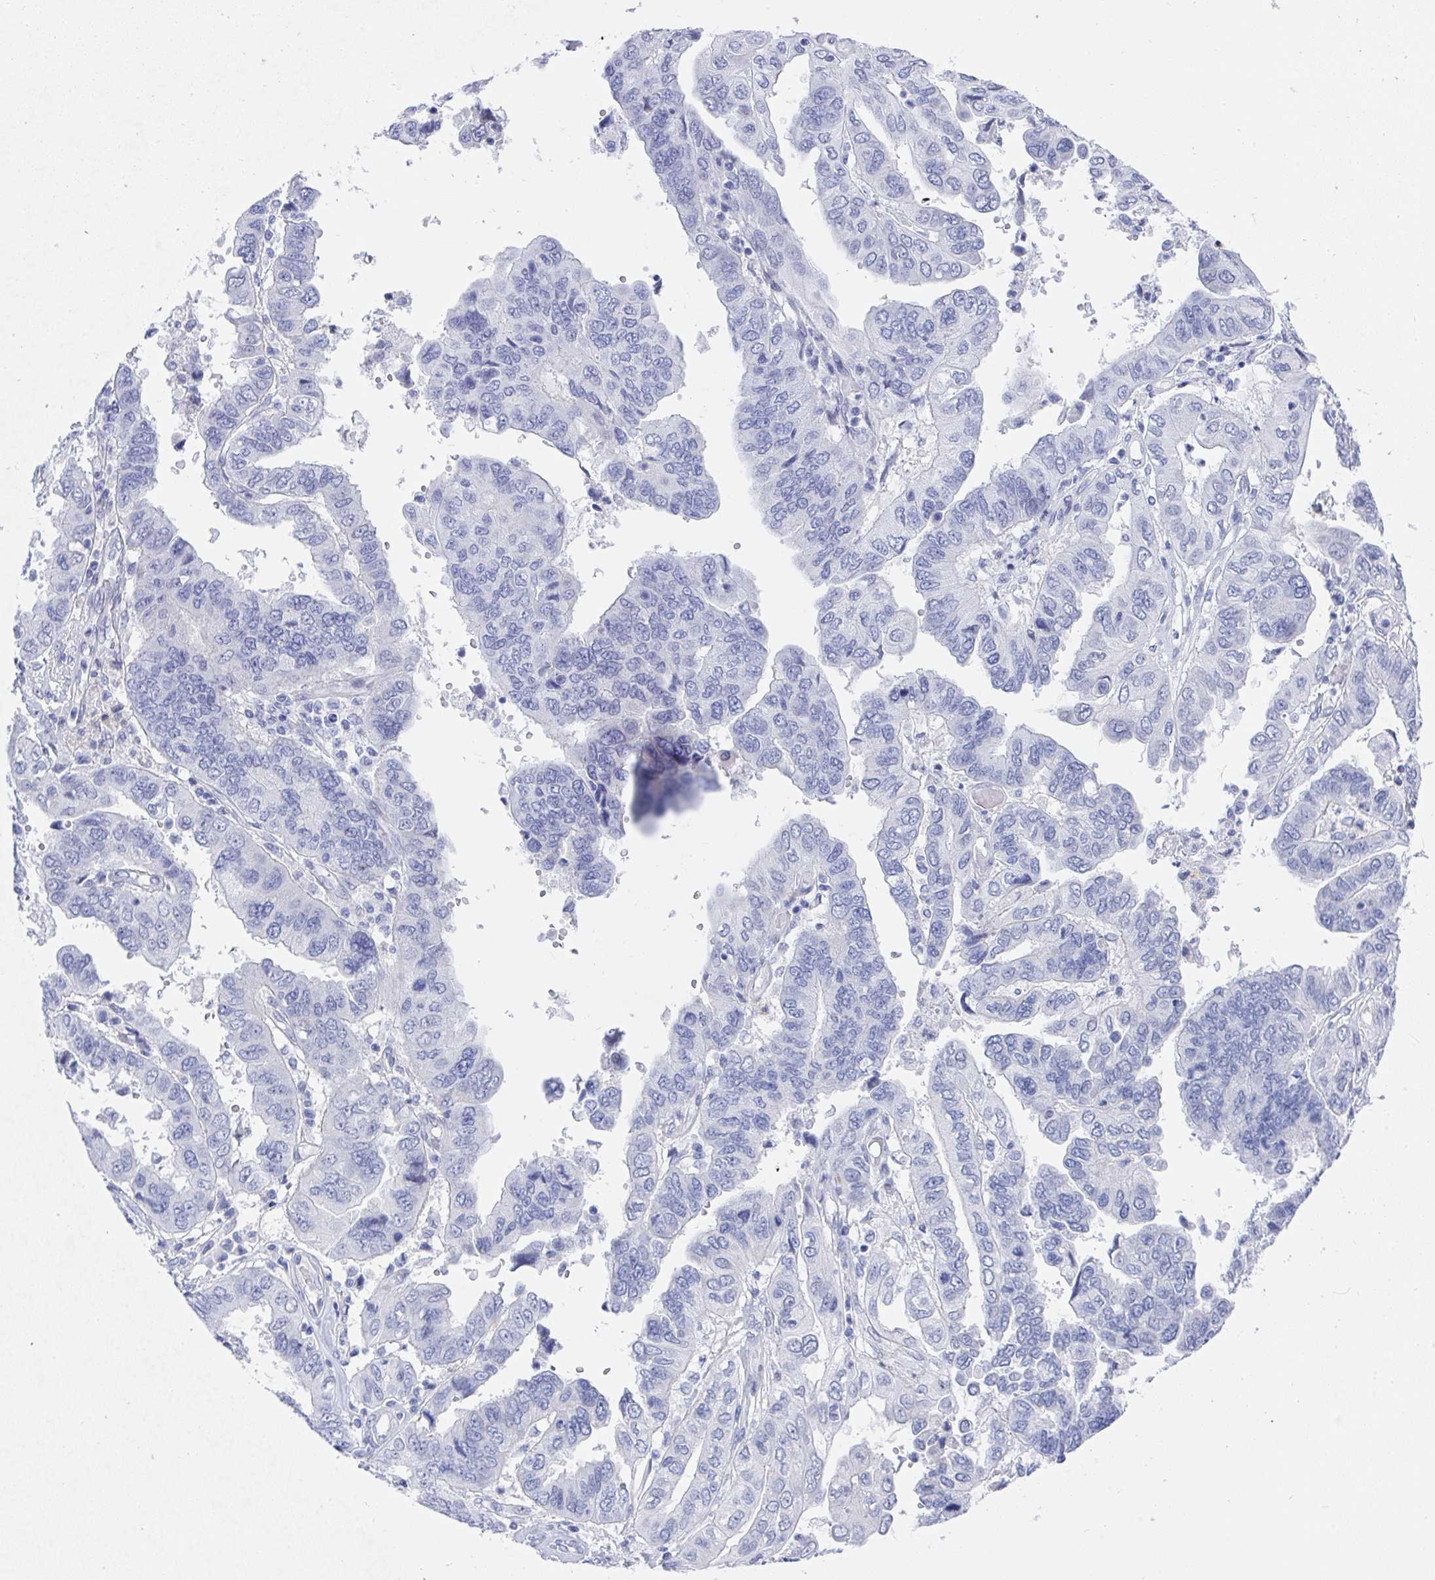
{"staining": {"intensity": "negative", "quantity": "none", "location": "none"}, "tissue": "ovarian cancer", "cell_type": "Tumor cells", "image_type": "cancer", "snomed": [{"axis": "morphology", "description": "Cystadenocarcinoma, serous, NOS"}, {"axis": "topography", "description": "Ovary"}], "caption": "Immunohistochemistry (IHC) of human ovarian serous cystadenocarcinoma reveals no staining in tumor cells.", "gene": "MFSD4A", "patient": {"sex": "female", "age": 79}}